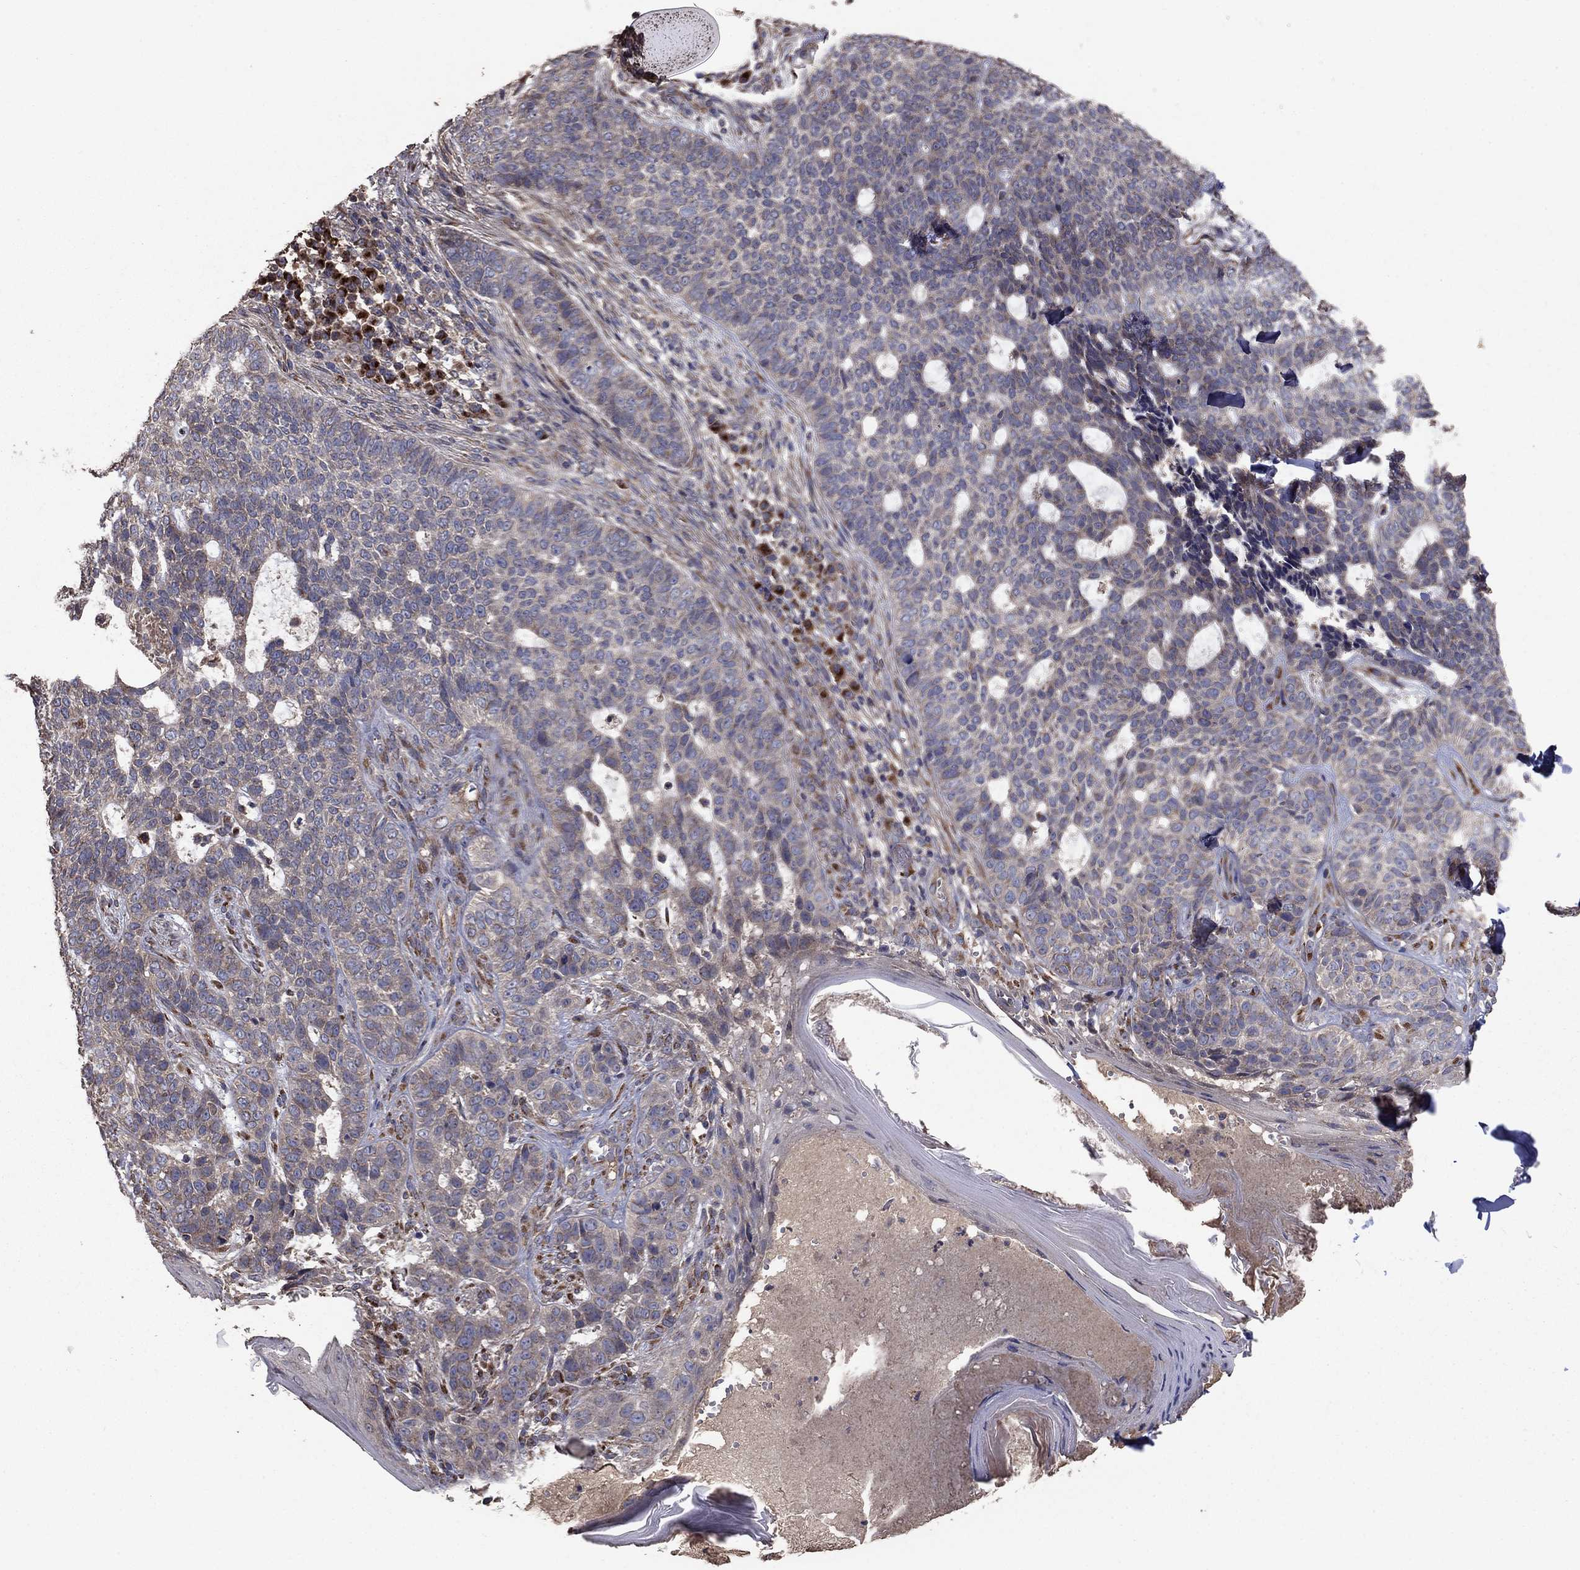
{"staining": {"intensity": "negative", "quantity": "none", "location": "none"}, "tissue": "skin cancer", "cell_type": "Tumor cells", "image_type": "cancer", "snomed": [{"axis": "morphology", "description": "Basal cell carcinoma"}, {"axis": "topography", "description": "Skin"}], "caption": "This is a image of immunohistochemistry staining of skin cancer (basal cell carcinoma), which shows no expression in tumor cells.", "gene": "FLT4", "patient": {"sex": "female", "age": 69}}